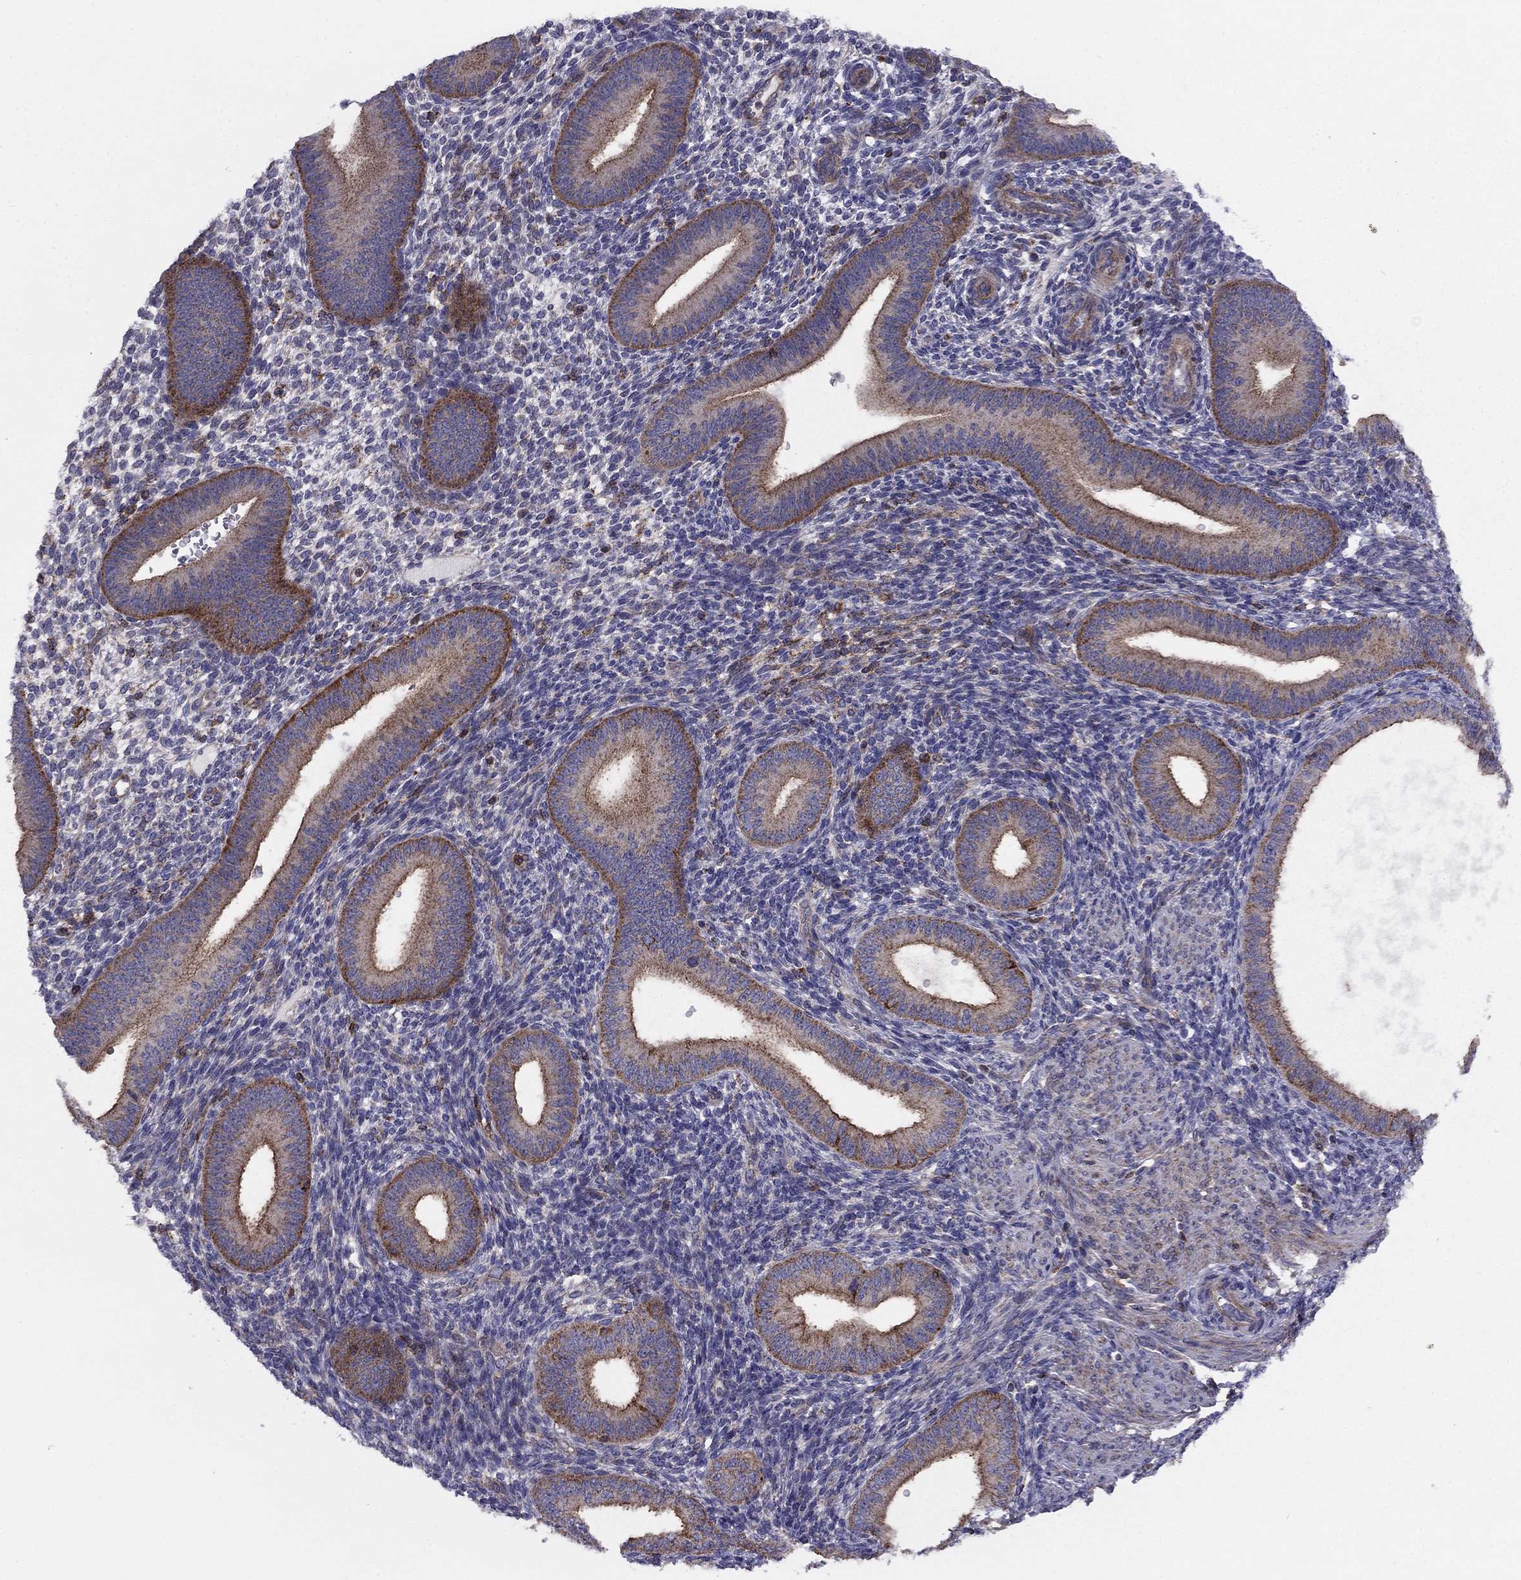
{"staining": {"intensity": "weak", "quantity": "<25%", "location": "cytoplasmic/membranous"}, "tissue": "endometrium", "cell_type": "Cells in endometrial stroma", "image_type": "normal", "snomed": [{"axis": "morphology", "description": "Normal tissue, NOS"}, {"axis": "topography", "description": "Endometrium"}], "caption": "Immunohistochemistry (IHC) image of benign human endometrium stained for a protein (brown), which demonstrates no expression in cells in endometrial stroma.", "gene": "ALG6", "patient": {"sex": "female", "age": 39}}